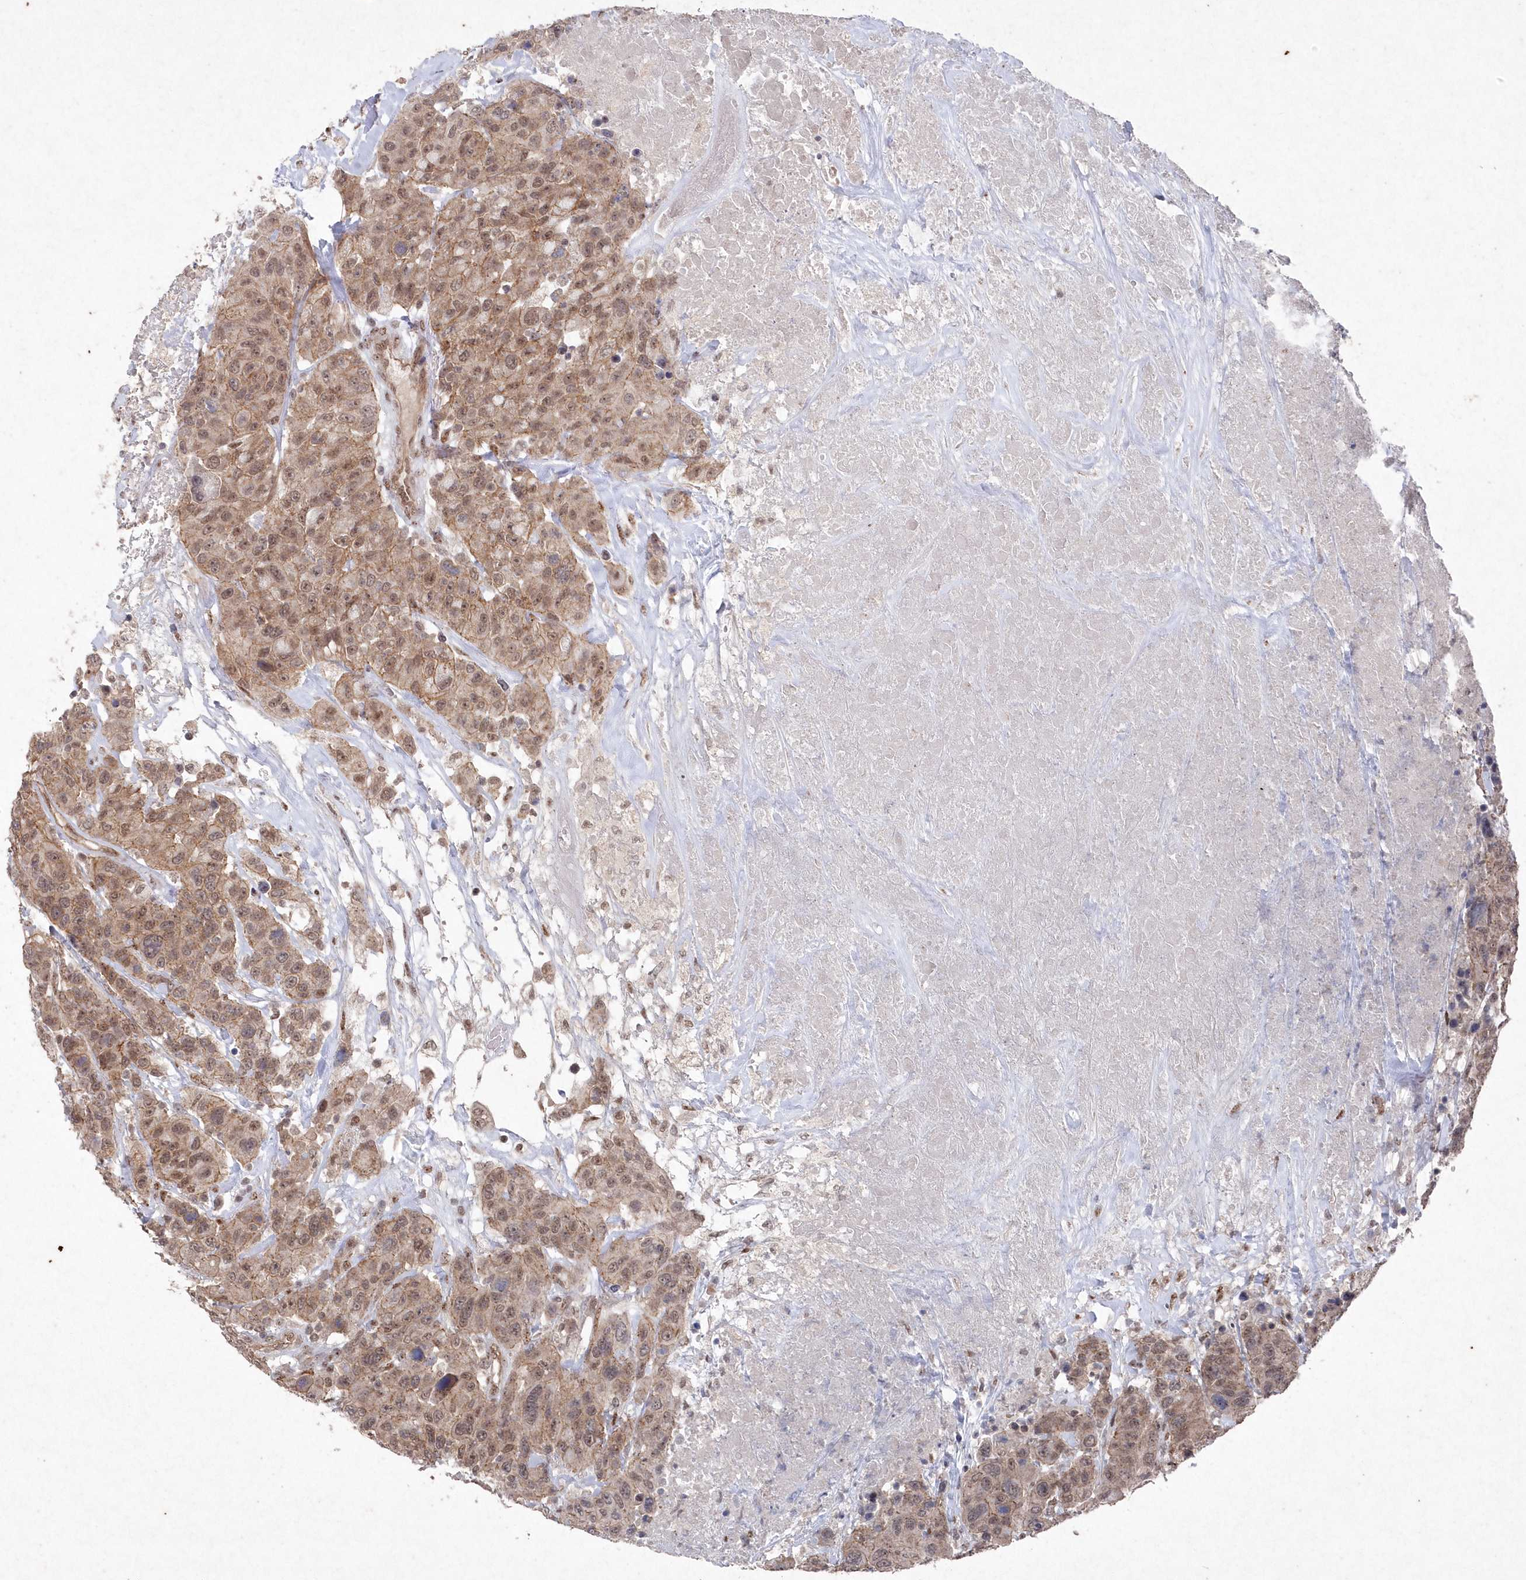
{"staining": {"intensity": "weak", "quantity": ">75%", "location": "cytoplasmic/membranous"}, "tissue": "breast cancer", "cell_type": "Tumor cells", "image_type": "cancer", "snomed": [{"axis": "morphology", "description": "Duct carcinoma"}, {"axis": "topography", "description": "Breast"}], "caption": "This micrograph exhibits breast cancer stained with immunohistochemistry (IHC) to label a protein in brown. The cytoplasmic/membranous of tumor cells show weak positivity for the protein. Nuclei are counter-stained blue.", "gene": "VSIG2", "patient": {"sex": "female", "age": 37}}